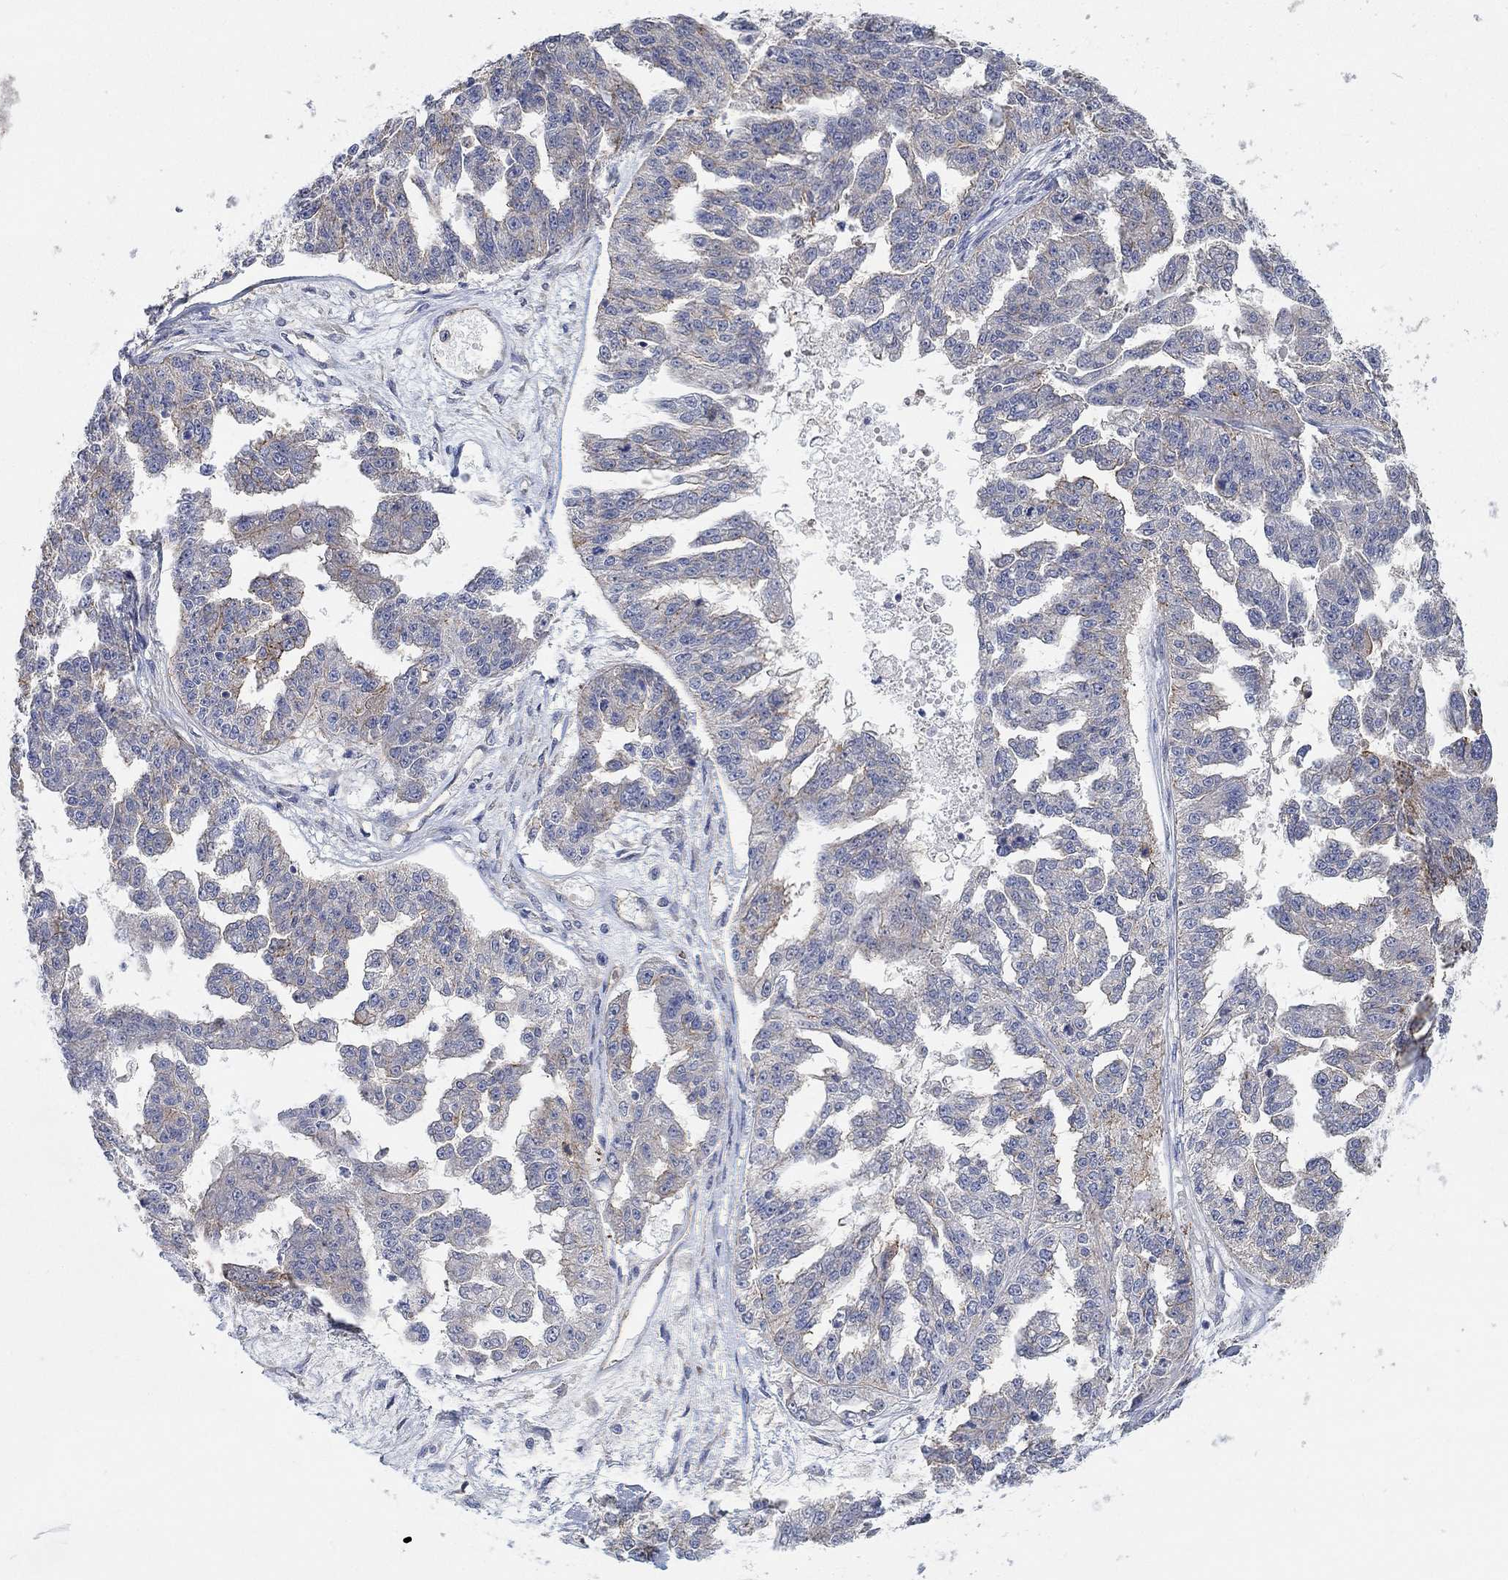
{"staining": {"intensity": "strong", "quantity": "<25%", "location": "cytoplasmic/membranous"}, "tissue": "ovarian cancer", "cell_type": "Tumor cells", "image_type": "cancer", "snomed": [{"axis": "morphology", "description": "Cystadenocarcinoma, serous, NOS"}, {"axis": "topography", "description": "Ovary"}], "caption": "This is an image of immunohistochemistry staining of ovarian cancer (serous cystadenocarcinoma), which shows strong expression in the cytoplasmic/membranous of tumor cells.", "gene": "SYT16", "patient": {"sex": "female", "age": 58}}